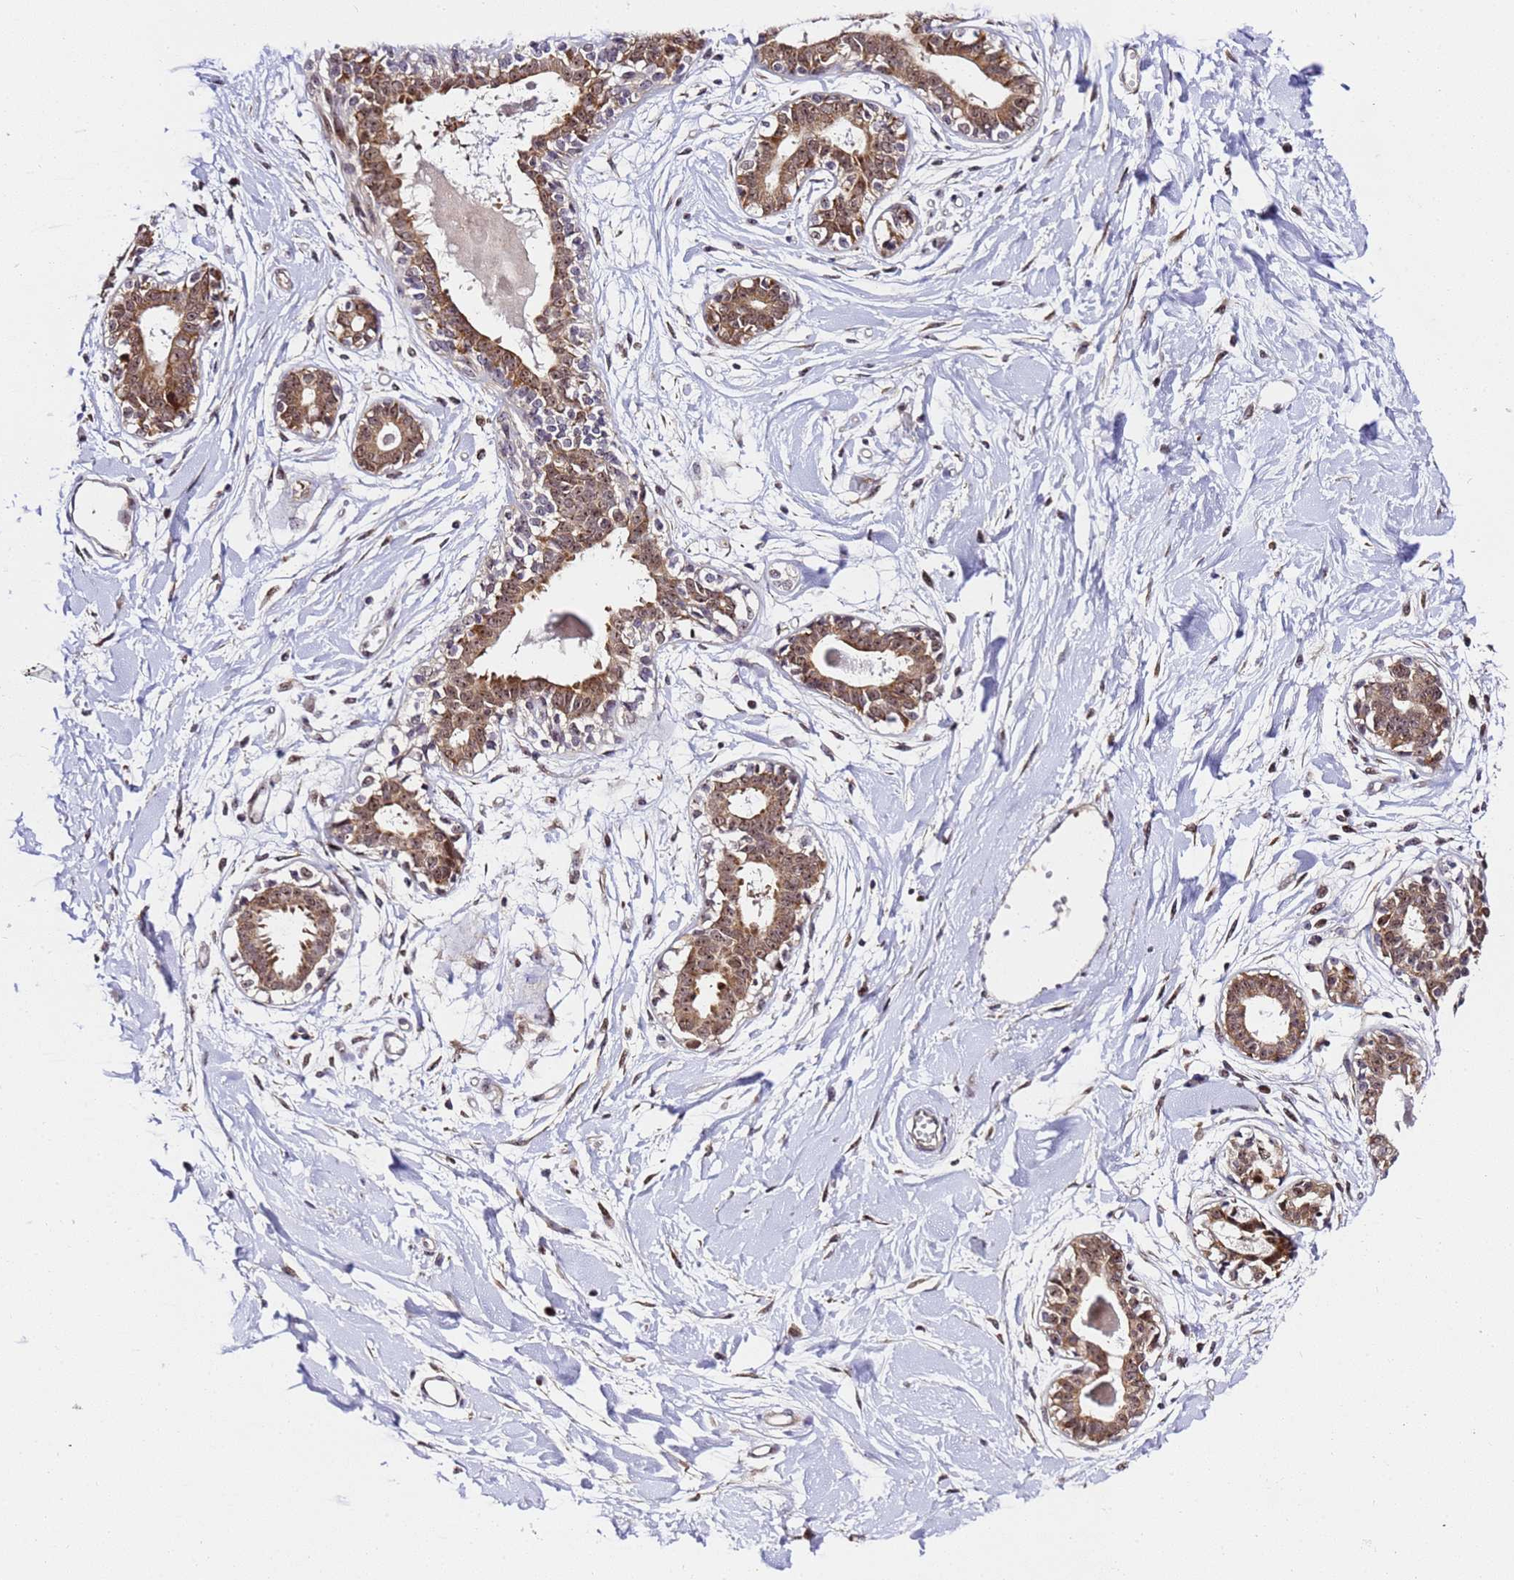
{"staining": {"intensity": "negative", "quantity": "none", "location": "none"}, "tissue": "breast", "cell_type": "Adipocytes", "image_type": "normal", "snomed": [{"axis": "morphology", "description": "Normal tissue, NOS"}, {"axis": "topography", "description": "Breast"}], "caption": "High power microscopy image of an IHC photomicrograph of unremarkable breast, revealing no significant expression in adipocytes.", "gene": "SLX4IP", "patient": {"sex": "female", "age": 45}}